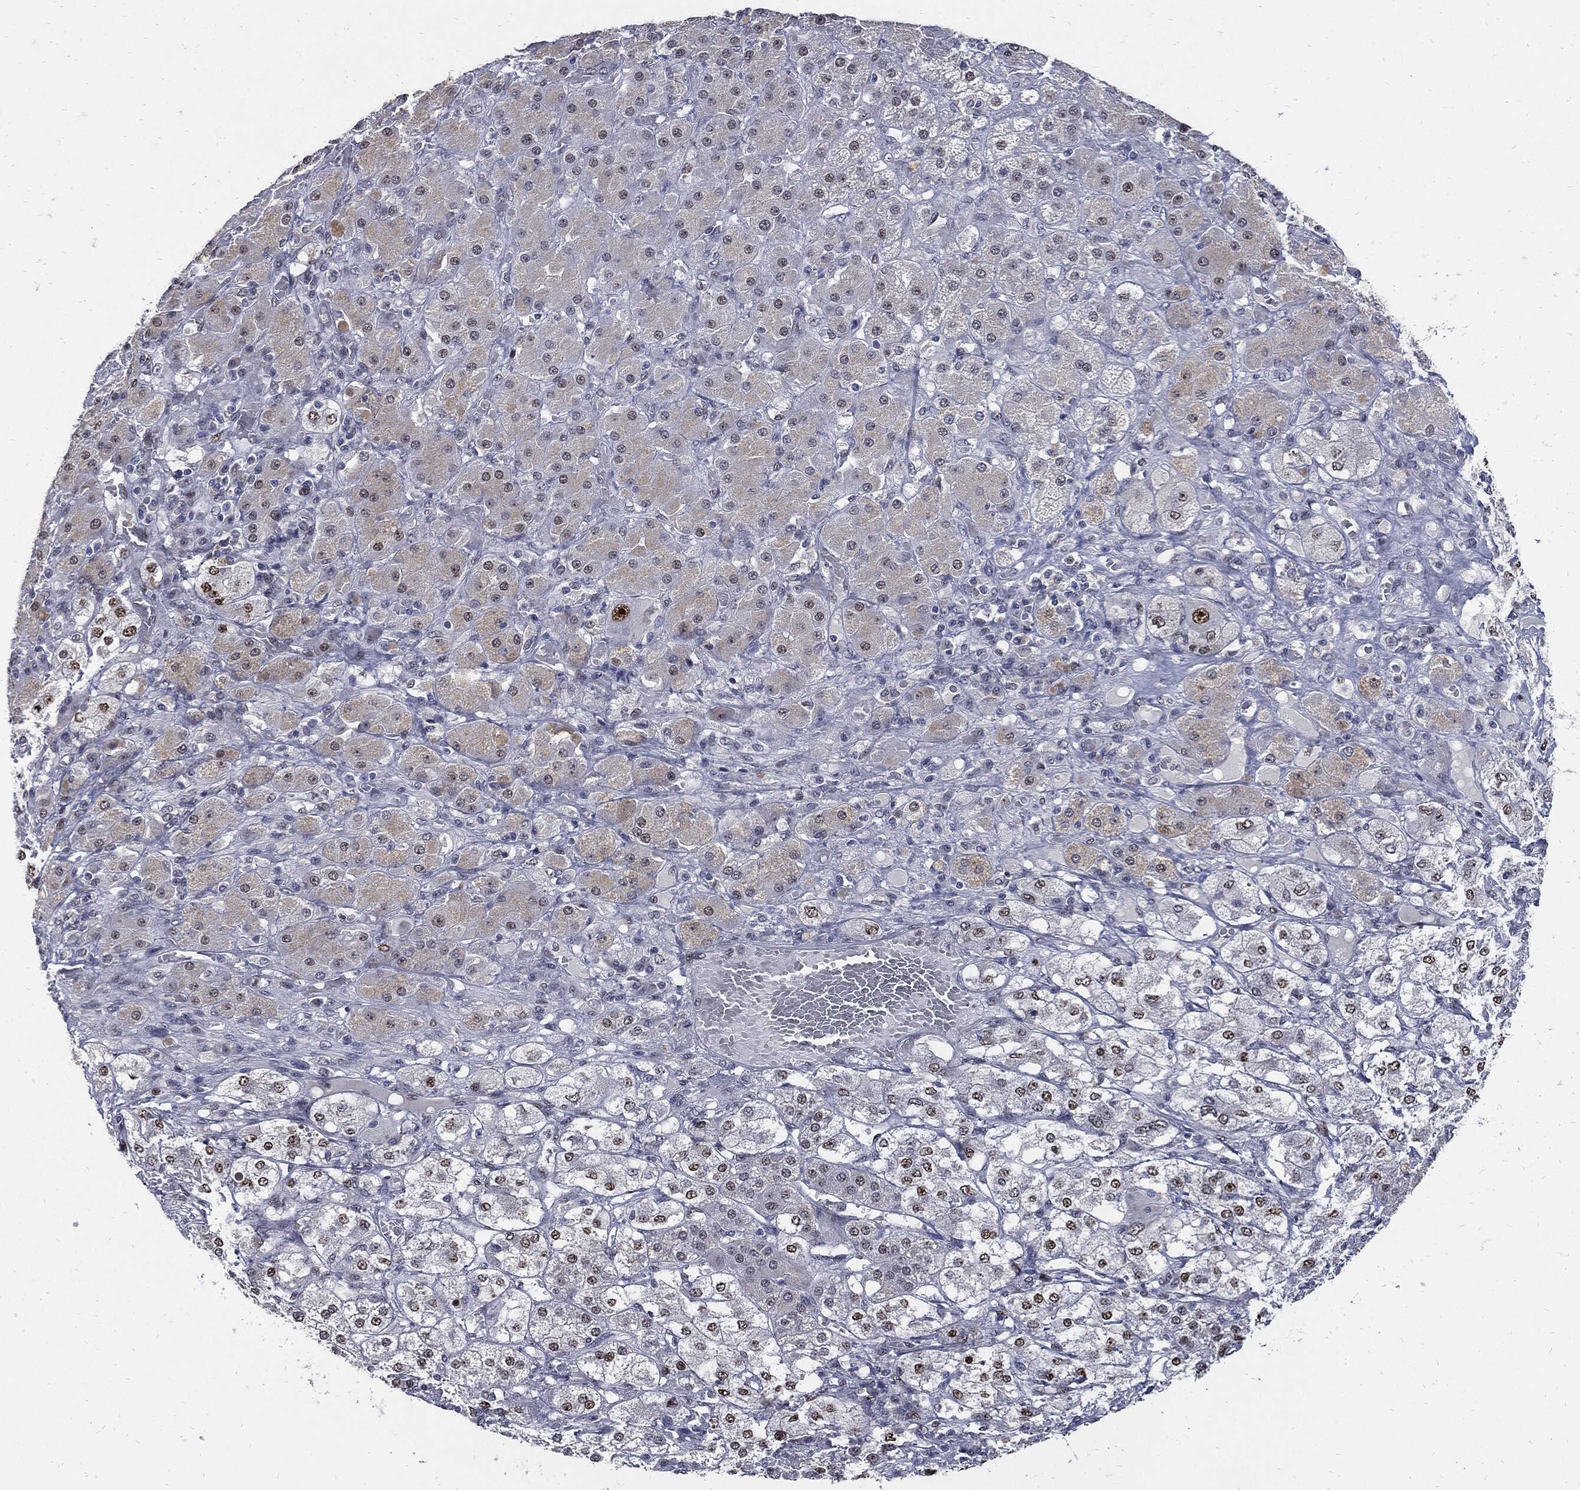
{"staining": {"intensity": "strong", "quantity": "<25%", "location": "nuclear"}, "tissue": "adrenal gland", "cell_type": "Glandular cells", "image_type": "normal", "snomed": [{"axis": "morphology", "description": "Normal tissue, NOS"}, {"axis": "topography", "description": "Adrenal gland"}], "caption": "A histopathology image of human adrenal gland stained for a protein reveals strong nuclear brown staining in glandular cells. The staining is performed using DAB brown chromogen to label protein expression. The nuclei are counter-stained blue using hematoxylin.", "gene": "NBN", "patient": {"sex": "male", "age": 70}}